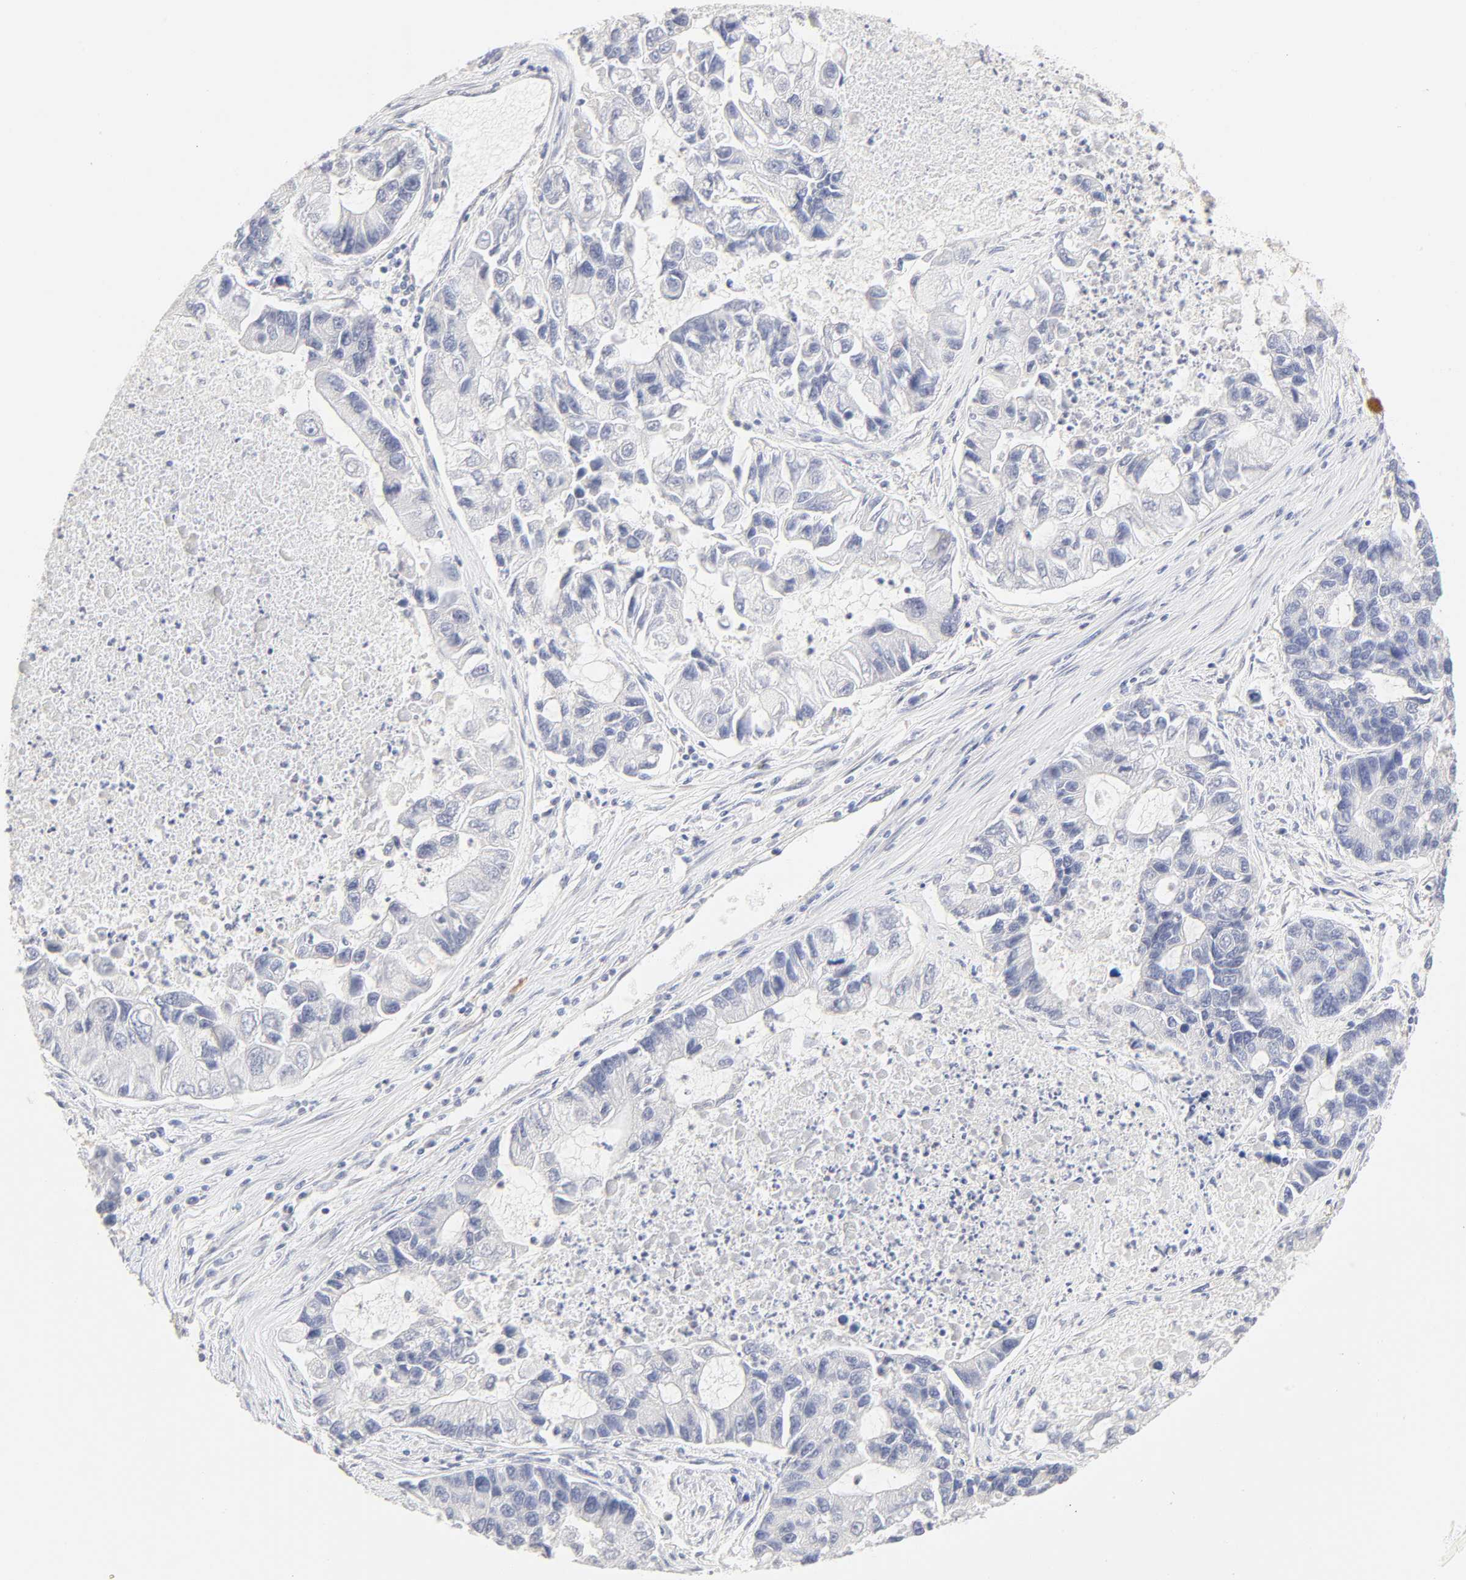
{"staining": {"intensity": "negative", "quantity": "none", "location": "none"}, "tissue": "lung cancer", "cell_type": "Tumor cells", "image_type": "cancer", "snomed": [{"axis": "morphology", "description": "Adenocarcinoma, NOS"}, {"axis": "topography", "description": "Lung"}], "caption": "The image exhibits no staining of tumor cells in lung cancer. (Immunohistochemistry, brightfield microscopy, high magnification).", "gene": "CYP4B1", "patient": {"sex": "female", "age": 51}}